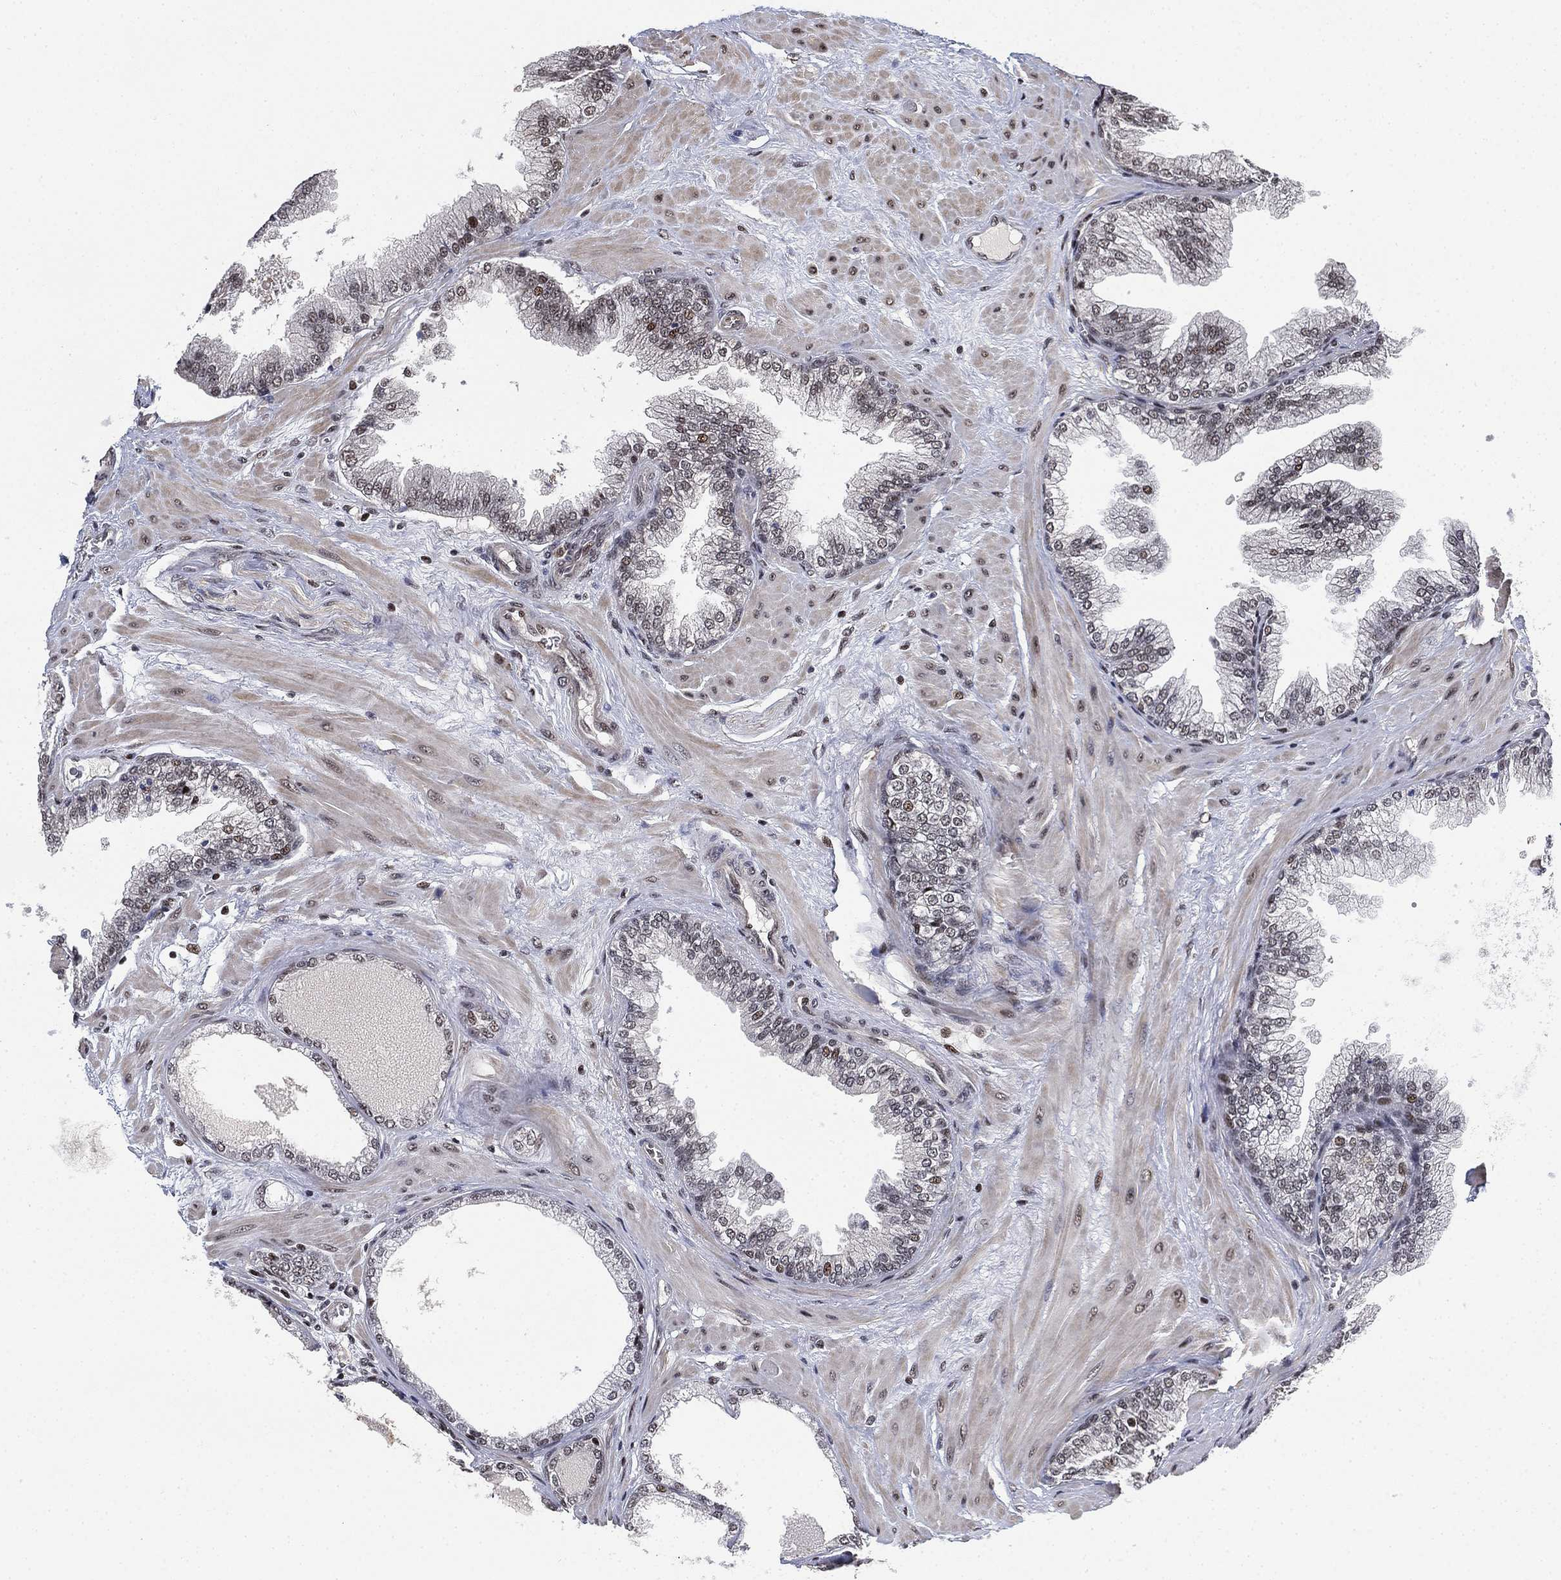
{"staining": {"intensity": "moderate", "quantity": "<25%", "location": "nuclear"}, "tissue": "prostate cancer", "cell_type": "Tumor cells", "image_type": "cancer", "snomed": [{"axis": "morphology", "description": "Adenocarcinoma, Low grade"}, {"axis": "topography", "description": "Prostate"}], "caption": "High-power microscopy captured an immunohistochemistry photomicrograph of adenocarcinoma (low-grade) (prostate), revealing moderate nuclear expression in approximately <25% of tumor cells.", "gene": "ZSCAN30", "patient": {"sex": "male", "age": 72}}